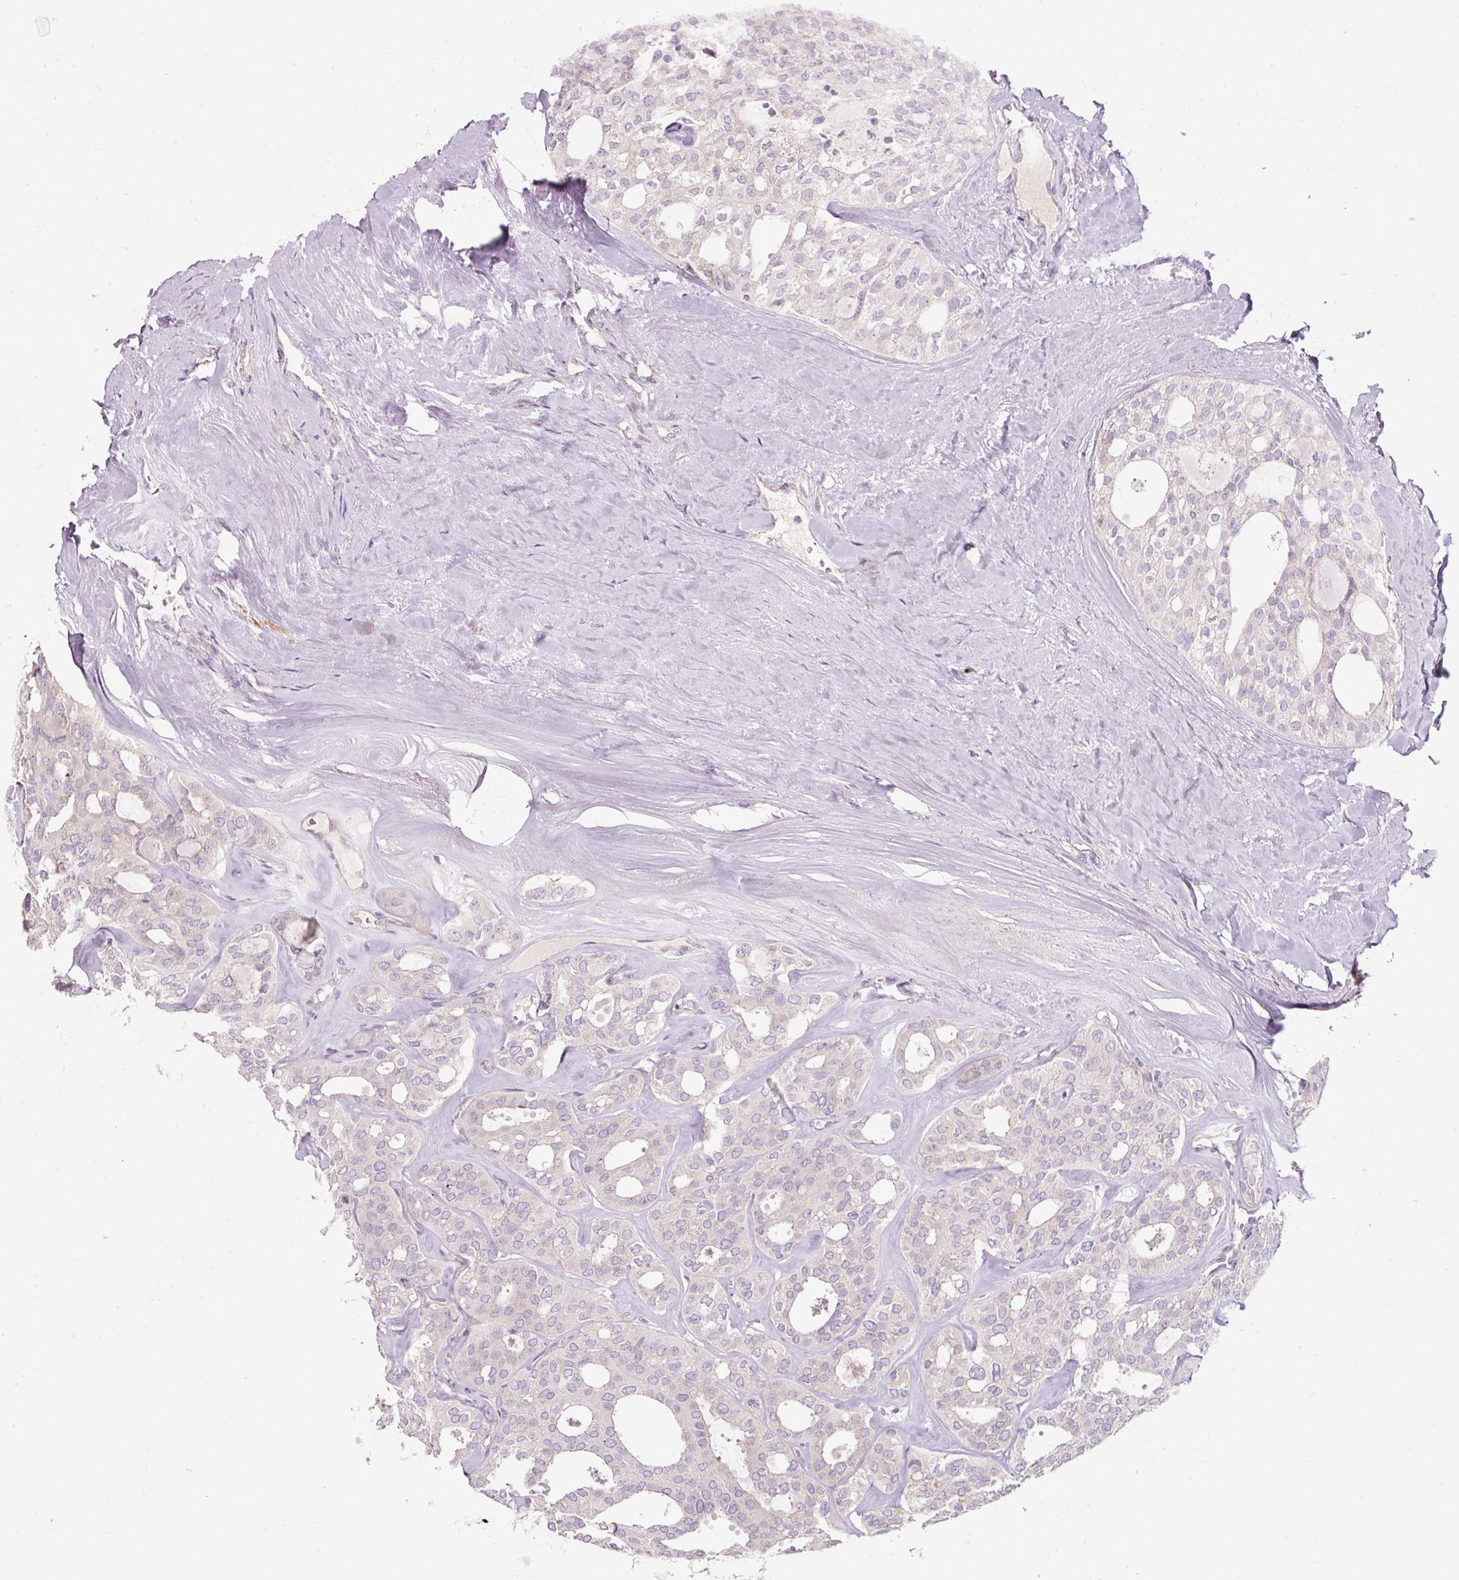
{"staining": {"intensity": "negative", "quantity": "none", "location": "none"}, "tissue": "thyroid cancer", "cell_type": "Tumor cells", "image_type": "cancer", "snomed": [{"axis": "morphology", "description": "Follicular adenoma carcinoma, NOS"}, {"axis": "topography", "description": "Thyroid gland"}], "caption": "Immunohistochemistry micrograph of thyroid cancer stained for a protein (brown), which demonstrates no staining in tumor cells.", "gene": "NBPF11", "patient": {"sex": "male", "age": 75}}